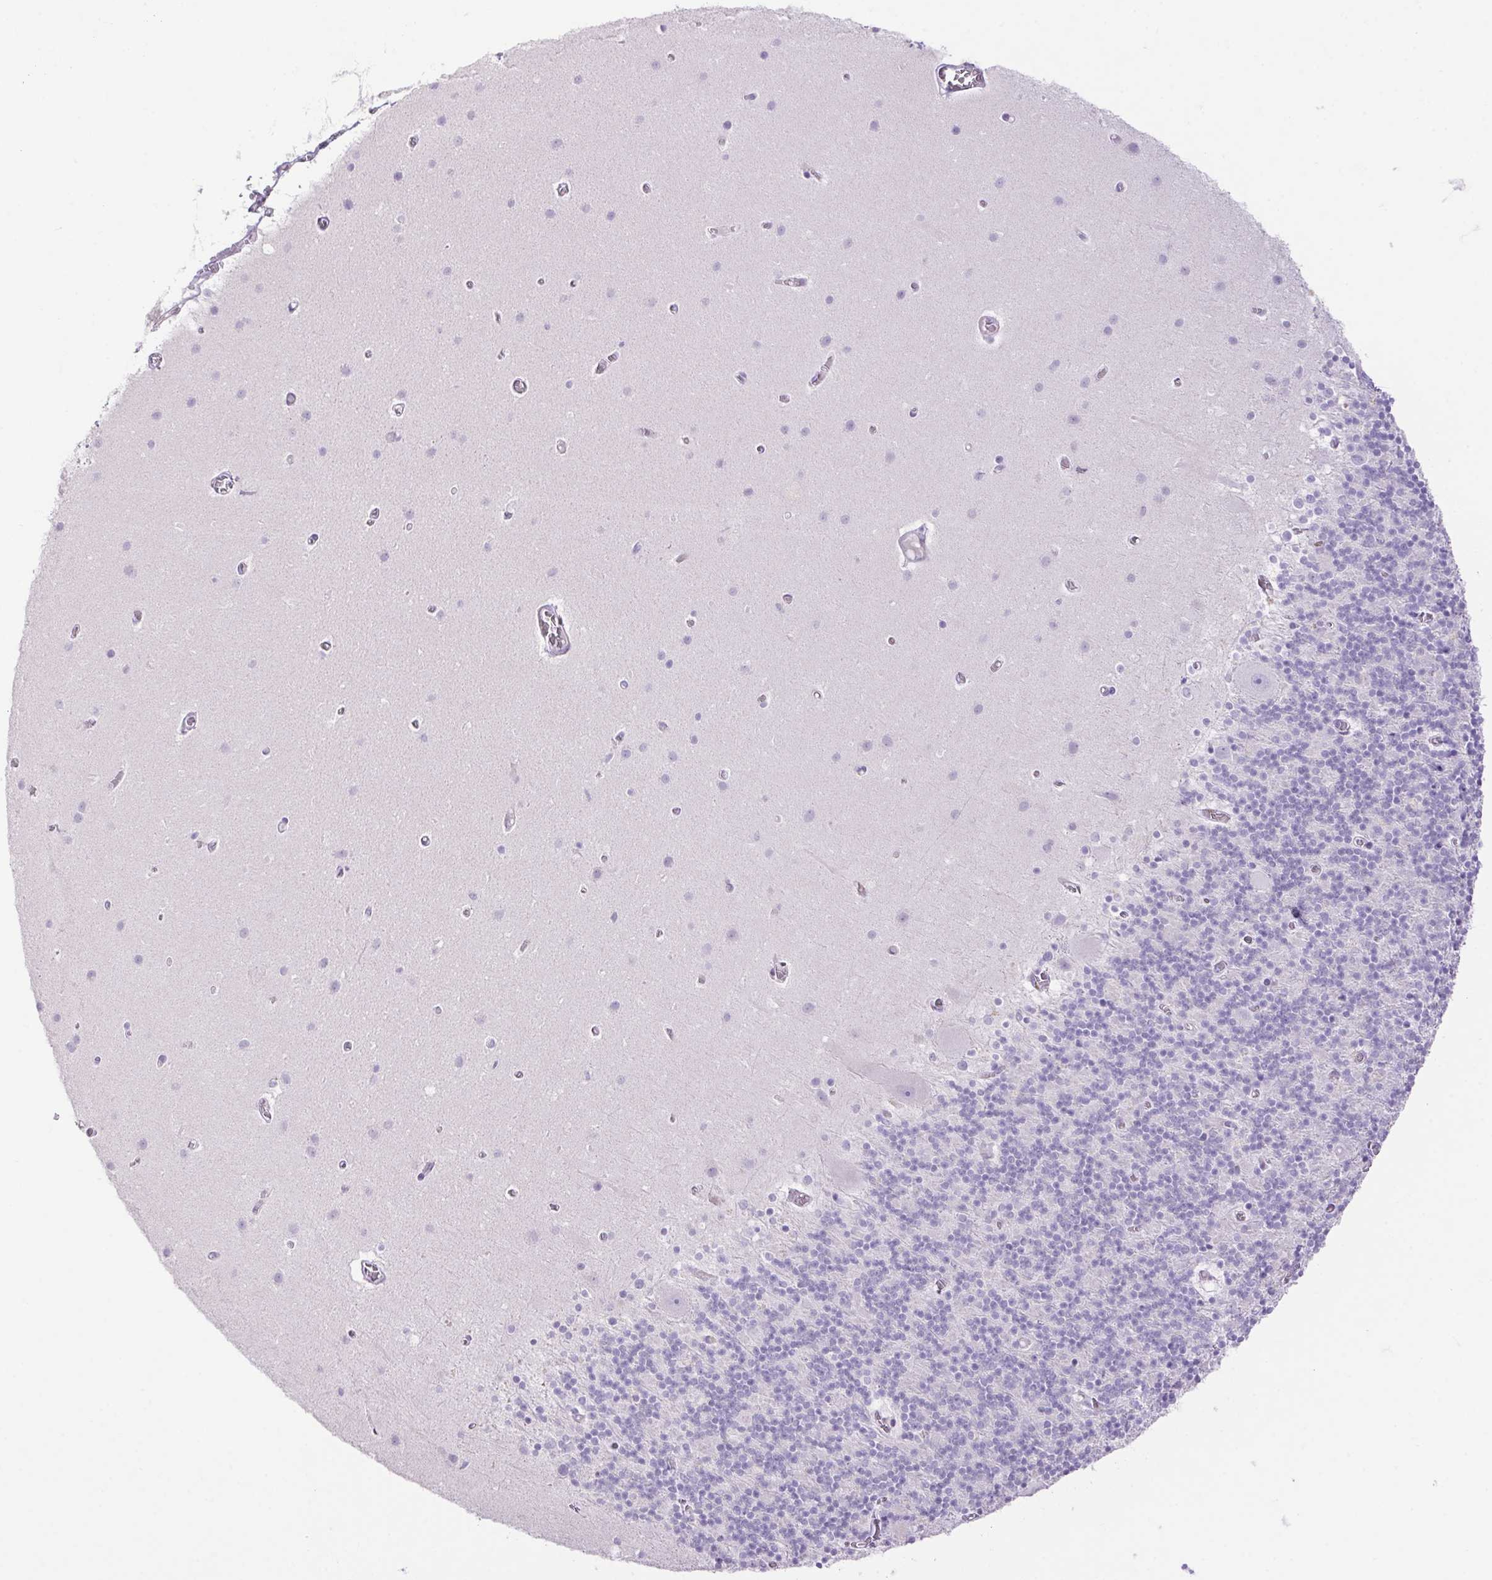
{"staining": {"intensity": "negative", "quantity": "none", "location": "none"}, "tissue": "cerebellum", "cell_type": "Cells in granular layer", "image_type": "normal", "snomed": [{"axis": "morphology", "description": "Normal tissue, NOS"}, {"axis": "topography", "description": "Cerebellum"}], "caption": "Immunohistochemical staining of normal human cerebellum demonstrates no significant expression in cells in granular layer. (DAB (3,3'-diaminobenzidine) IHC with hematoxylin counter stain).", "gene": "ERP27", "patient": {"sex": "male", "age": 70}}